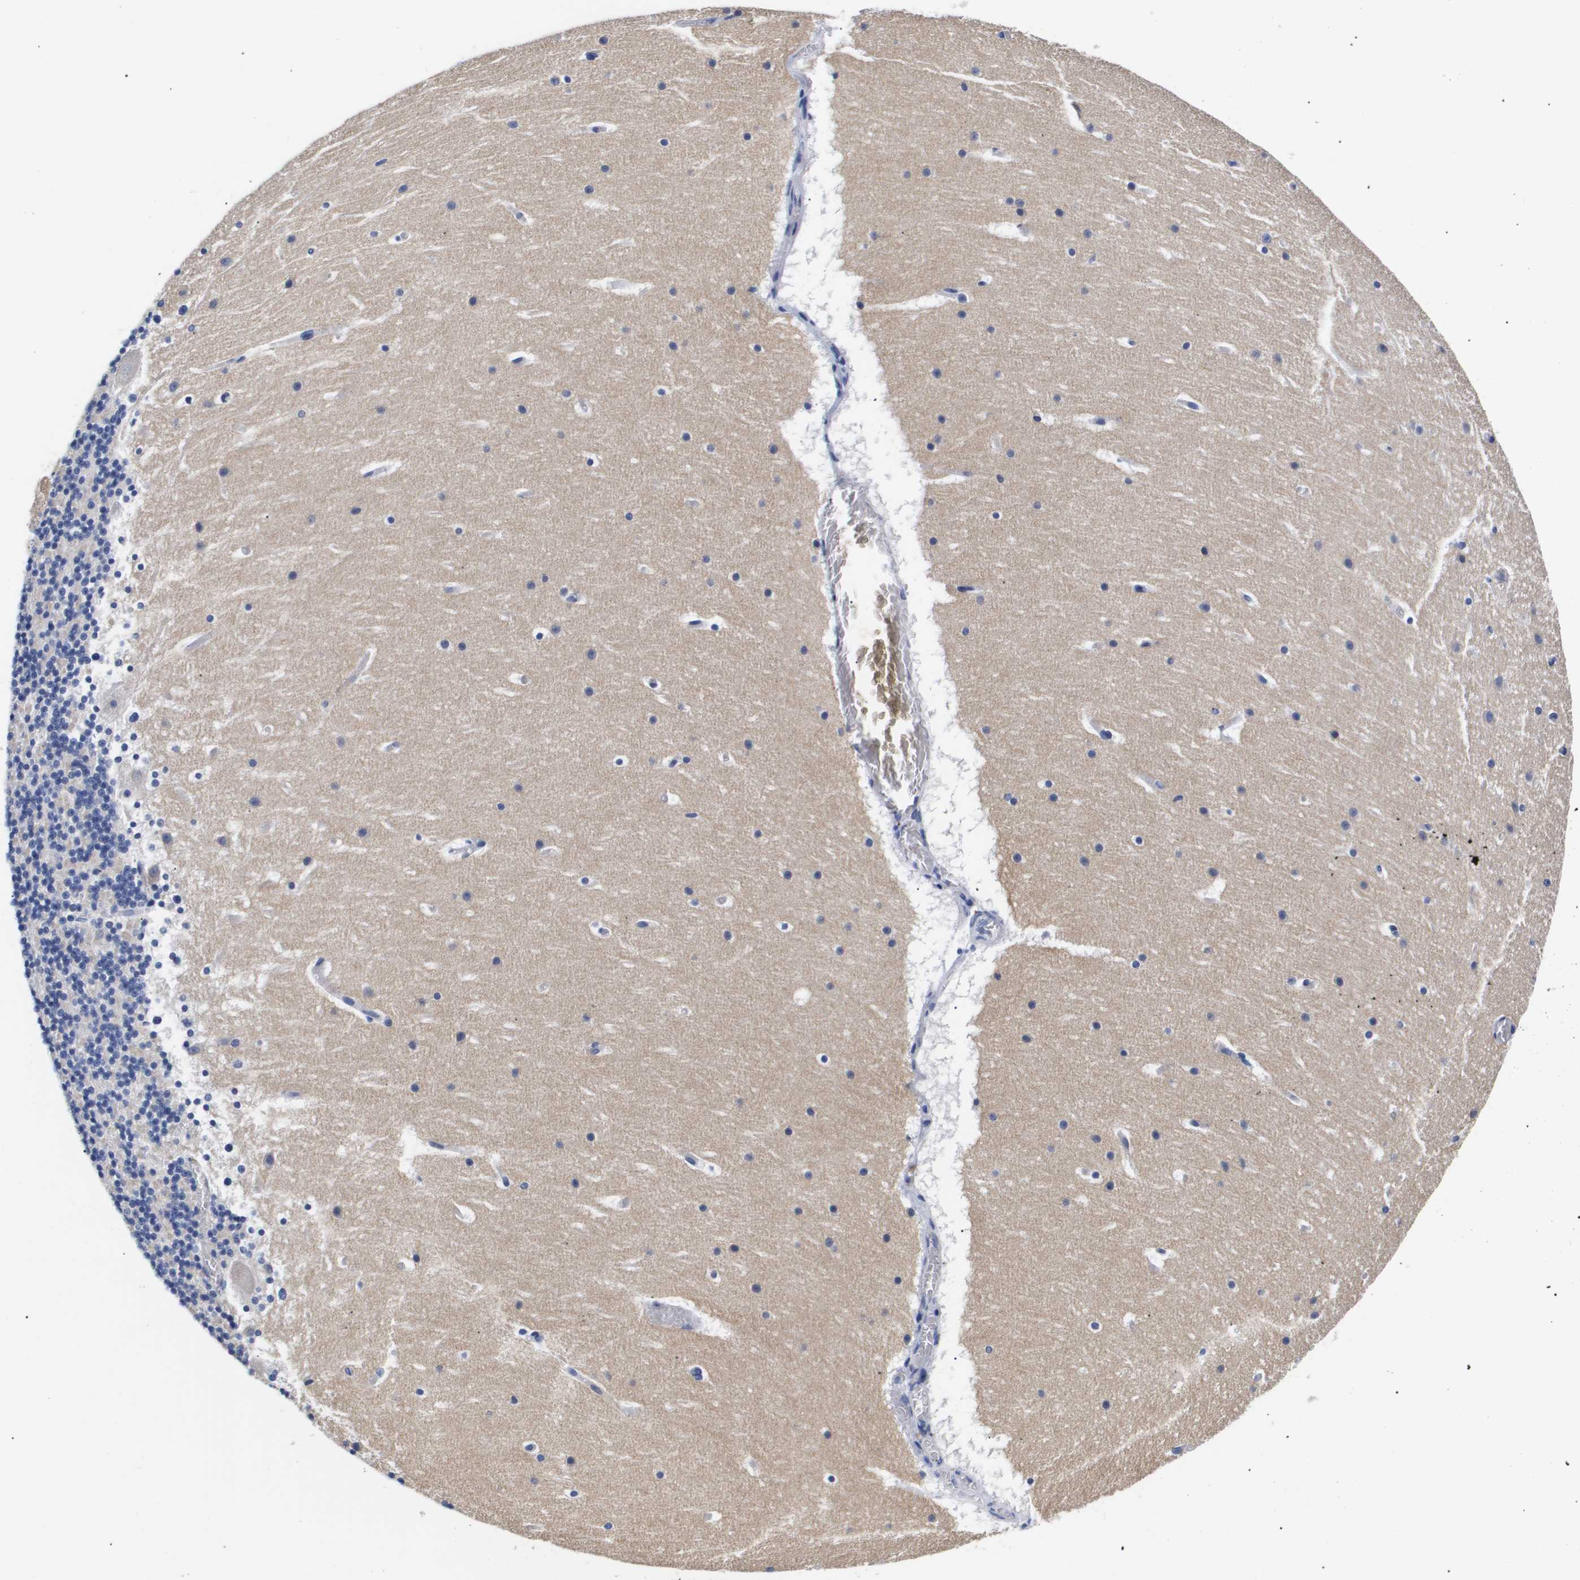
{"staining": {"intensity": "negative", "quantity": "none", "location": "none"}, "tissue": "cerebellum", "cell_type": "Cells in granular layer", "image_type": "normal", "snomed": [{"axis": "morphology", "description": "Normal tissue, NOS"}, {"axis": "topography", "description": "Cerebellum"}], "caption": "The immunohistochemistry histopathology image has no significant expression in cells in granular layer of cerebellum. The staining was performed using DAB to visualize the protein expression in brown, while the nuclei were stained in blue with hematoxylin (Magnification: 20x).", "gene": "ATP6V0A4", "patient": {"sex": "male", "age": 45}}